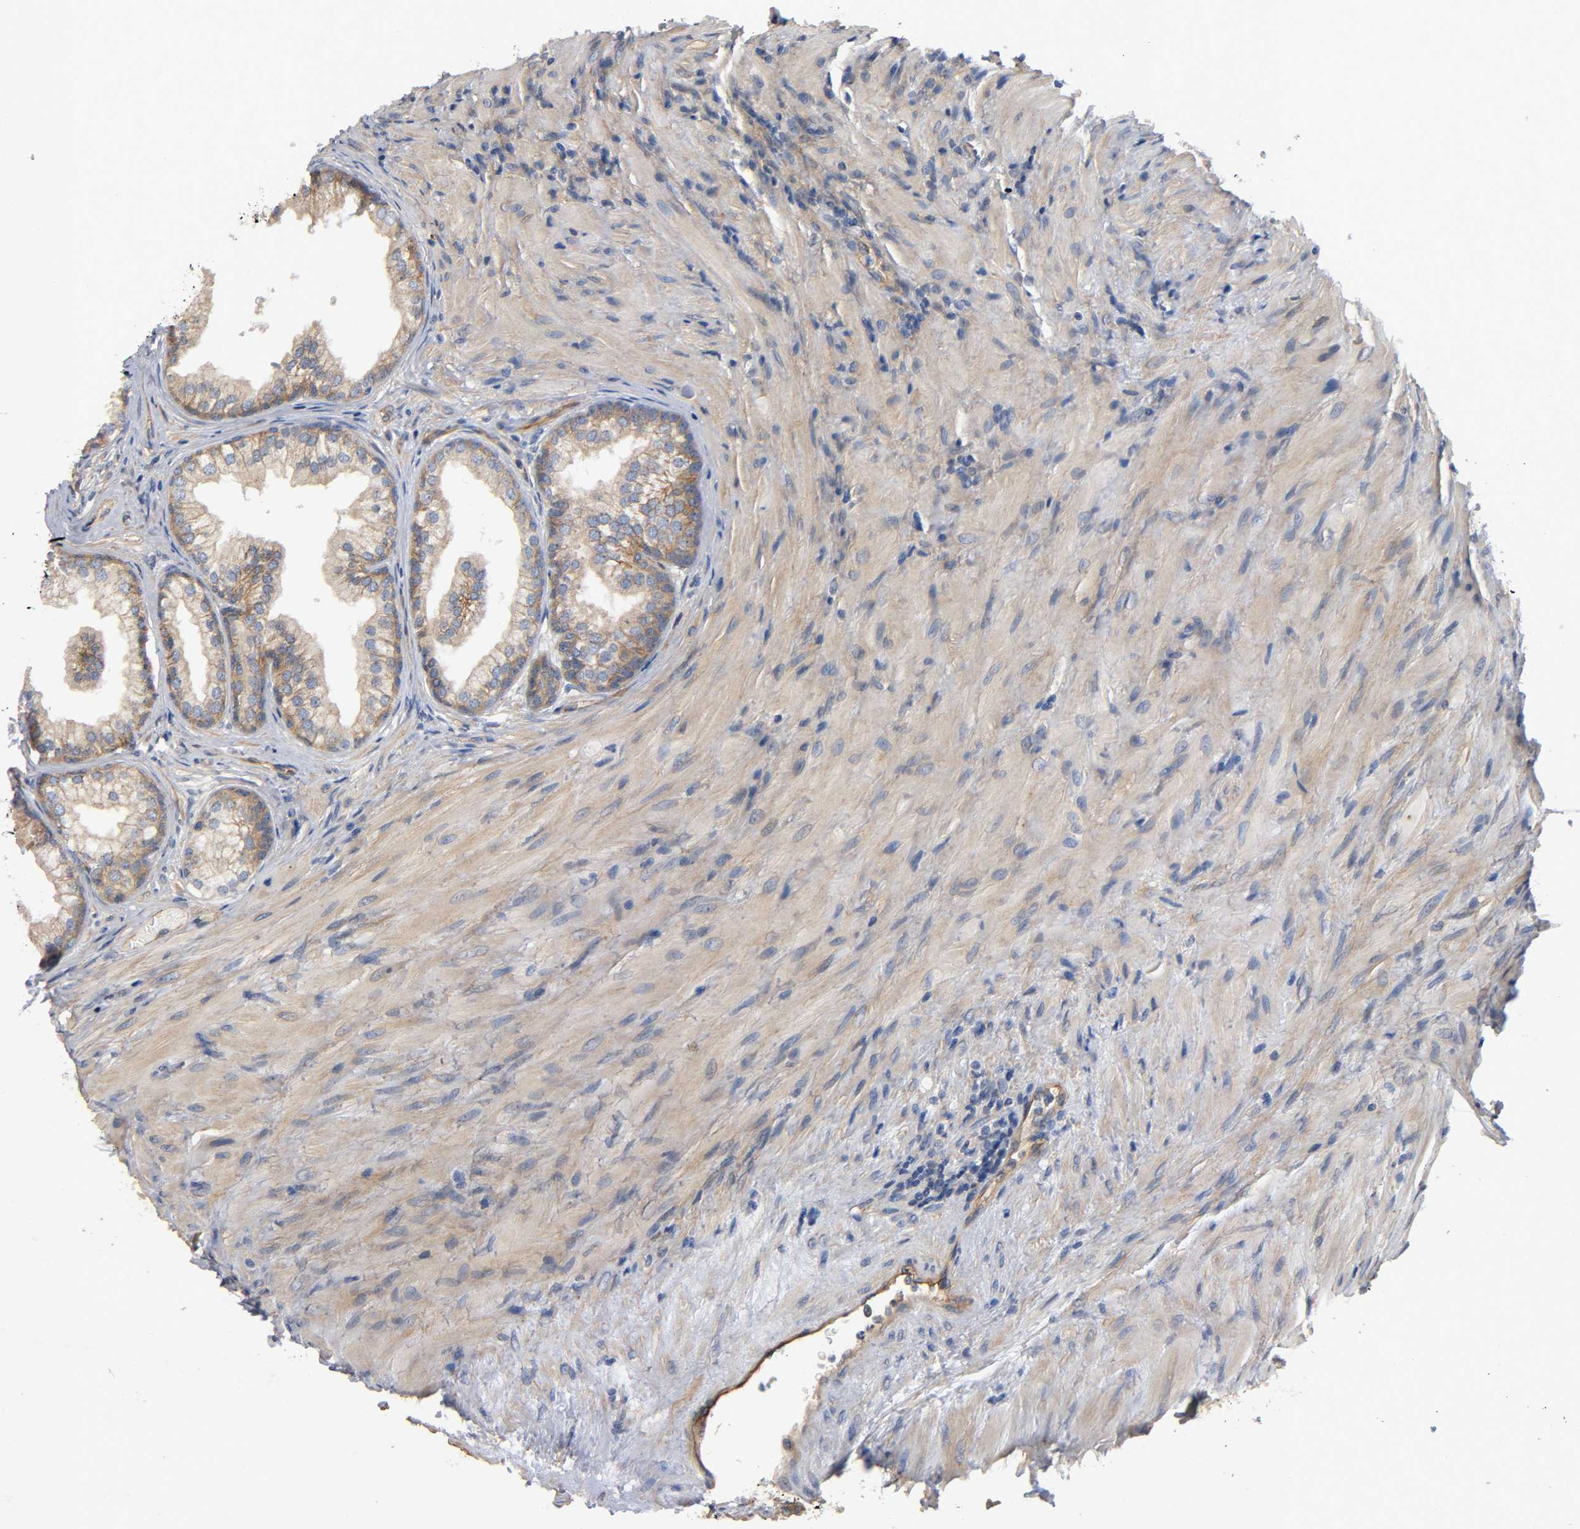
{"staining": {"intensity": "moderate", "quantity": ">75%", "location": "cytoplasmic/membranous"}, "tissue": "prostate", "cell_type": "Glandular cells", "image_type": "normal", "snomed": [{"axis": "morphology", "description": "Normal tissue, NOS"}, {"axis": "topography", "description": "Prostate"}], "caption": "IHC (DAB (3,3'-diaminobenzidine)) staining of benign prostate displays moderate cytoplasmic/membranous protein positivity in approximately >75% of glandular cells. Nuclei are stained in blue.", "gene": "MARS1", "patient": {"sex": "male", "age": 76}}